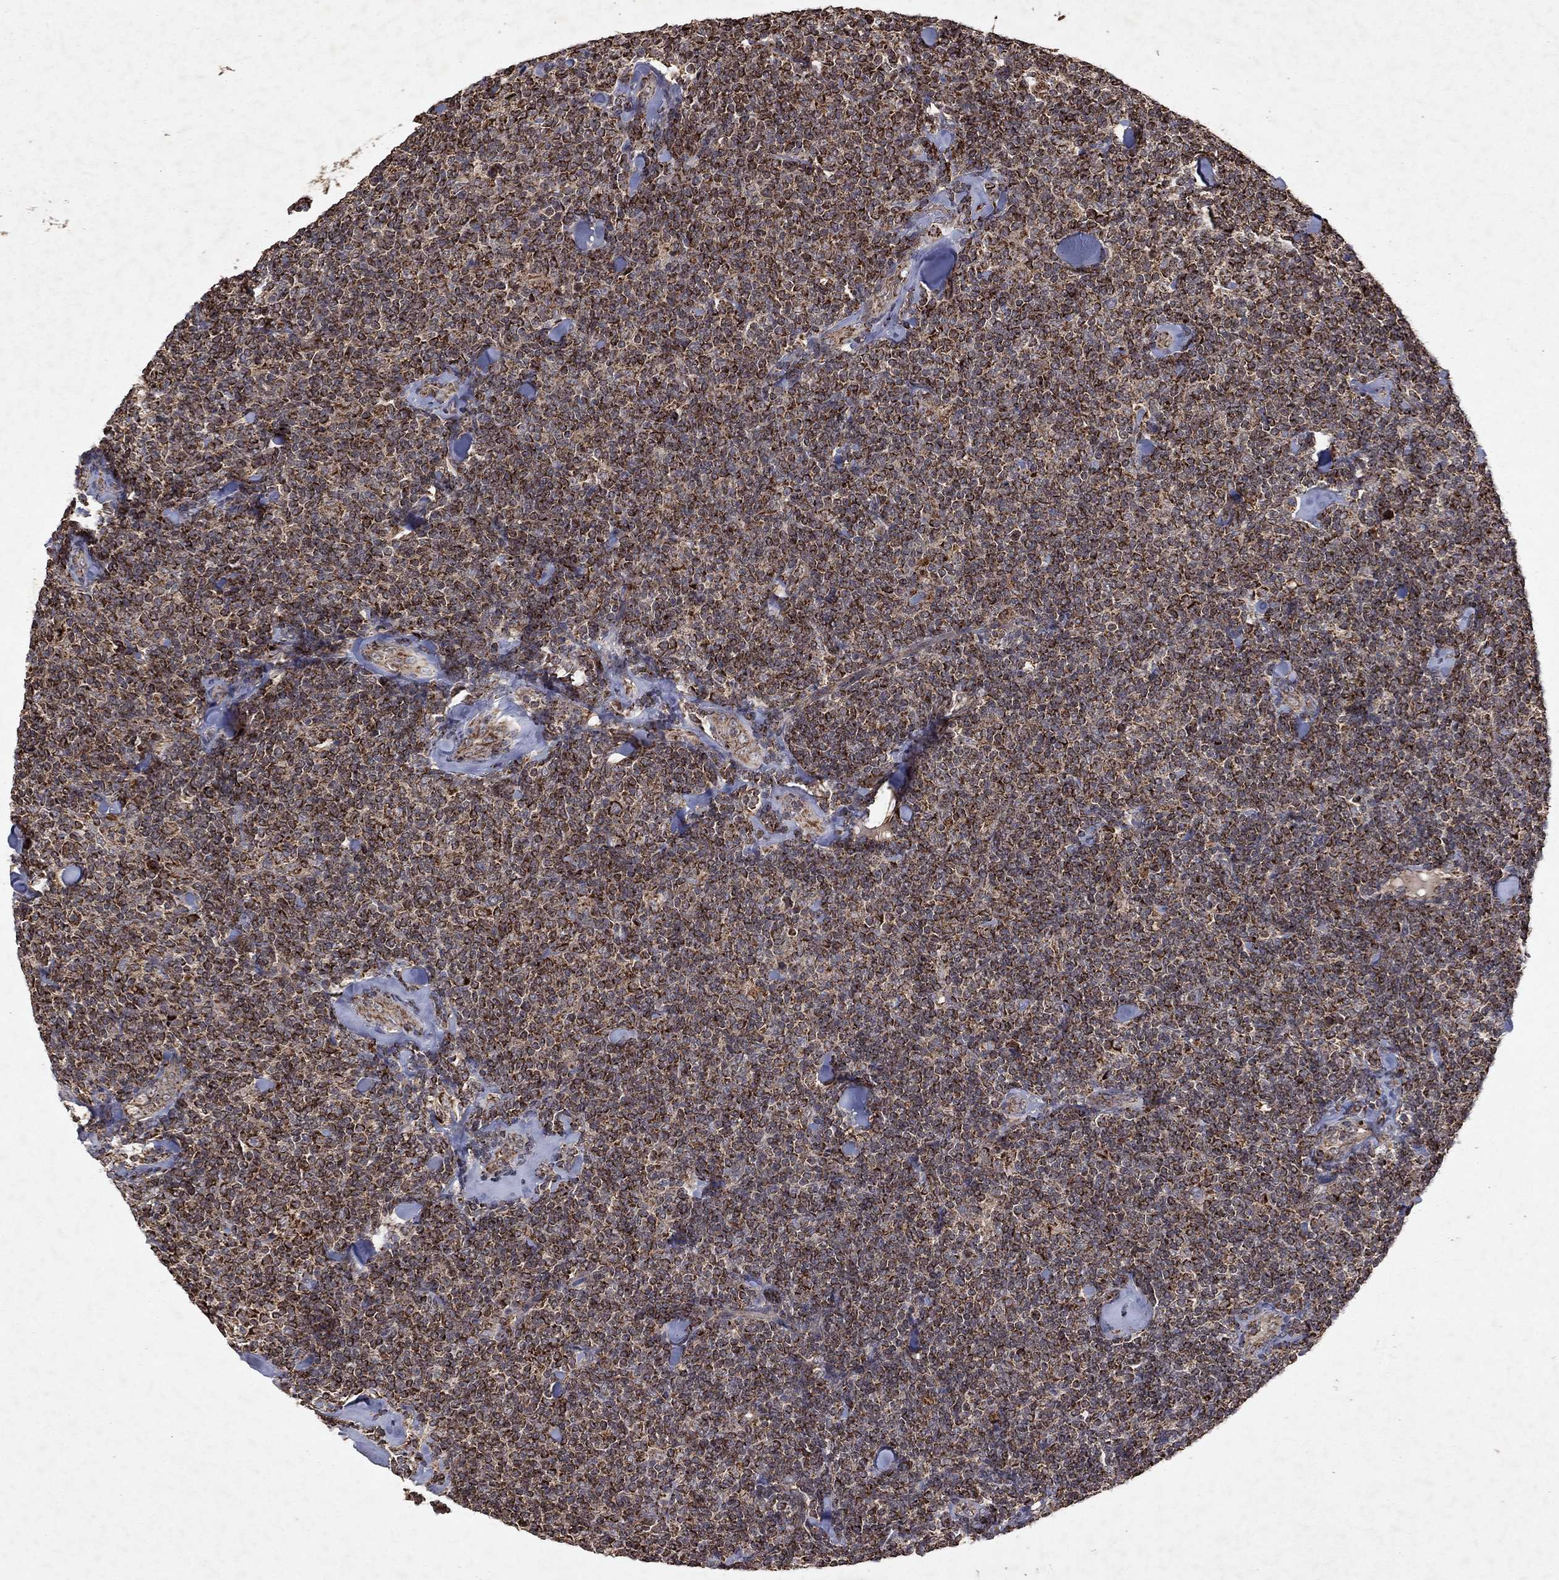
{"staining": {"intensity": "strong", "quantity": ">75%", "location": "cytoplasmic/membranous"}, "tissue": "lymphoma", "cell_type": "Tumor cells", "image_type": "cancer", "snomed": [{"axis": "morphology", "description": "Malignant lymphoma, non-Hodgkin's type, Low grade"}, {"axis": "topography", "description": "Lymph node"}], "caption": "A micrograph showing strong cytoplasmic/membranous positivity in approximately >75% of tumor cells in lymphoma, as visualized by brown immunohistochemical staining.", "gene": "PYROXD2", "patient": {"sex": "female", "age": 56}}